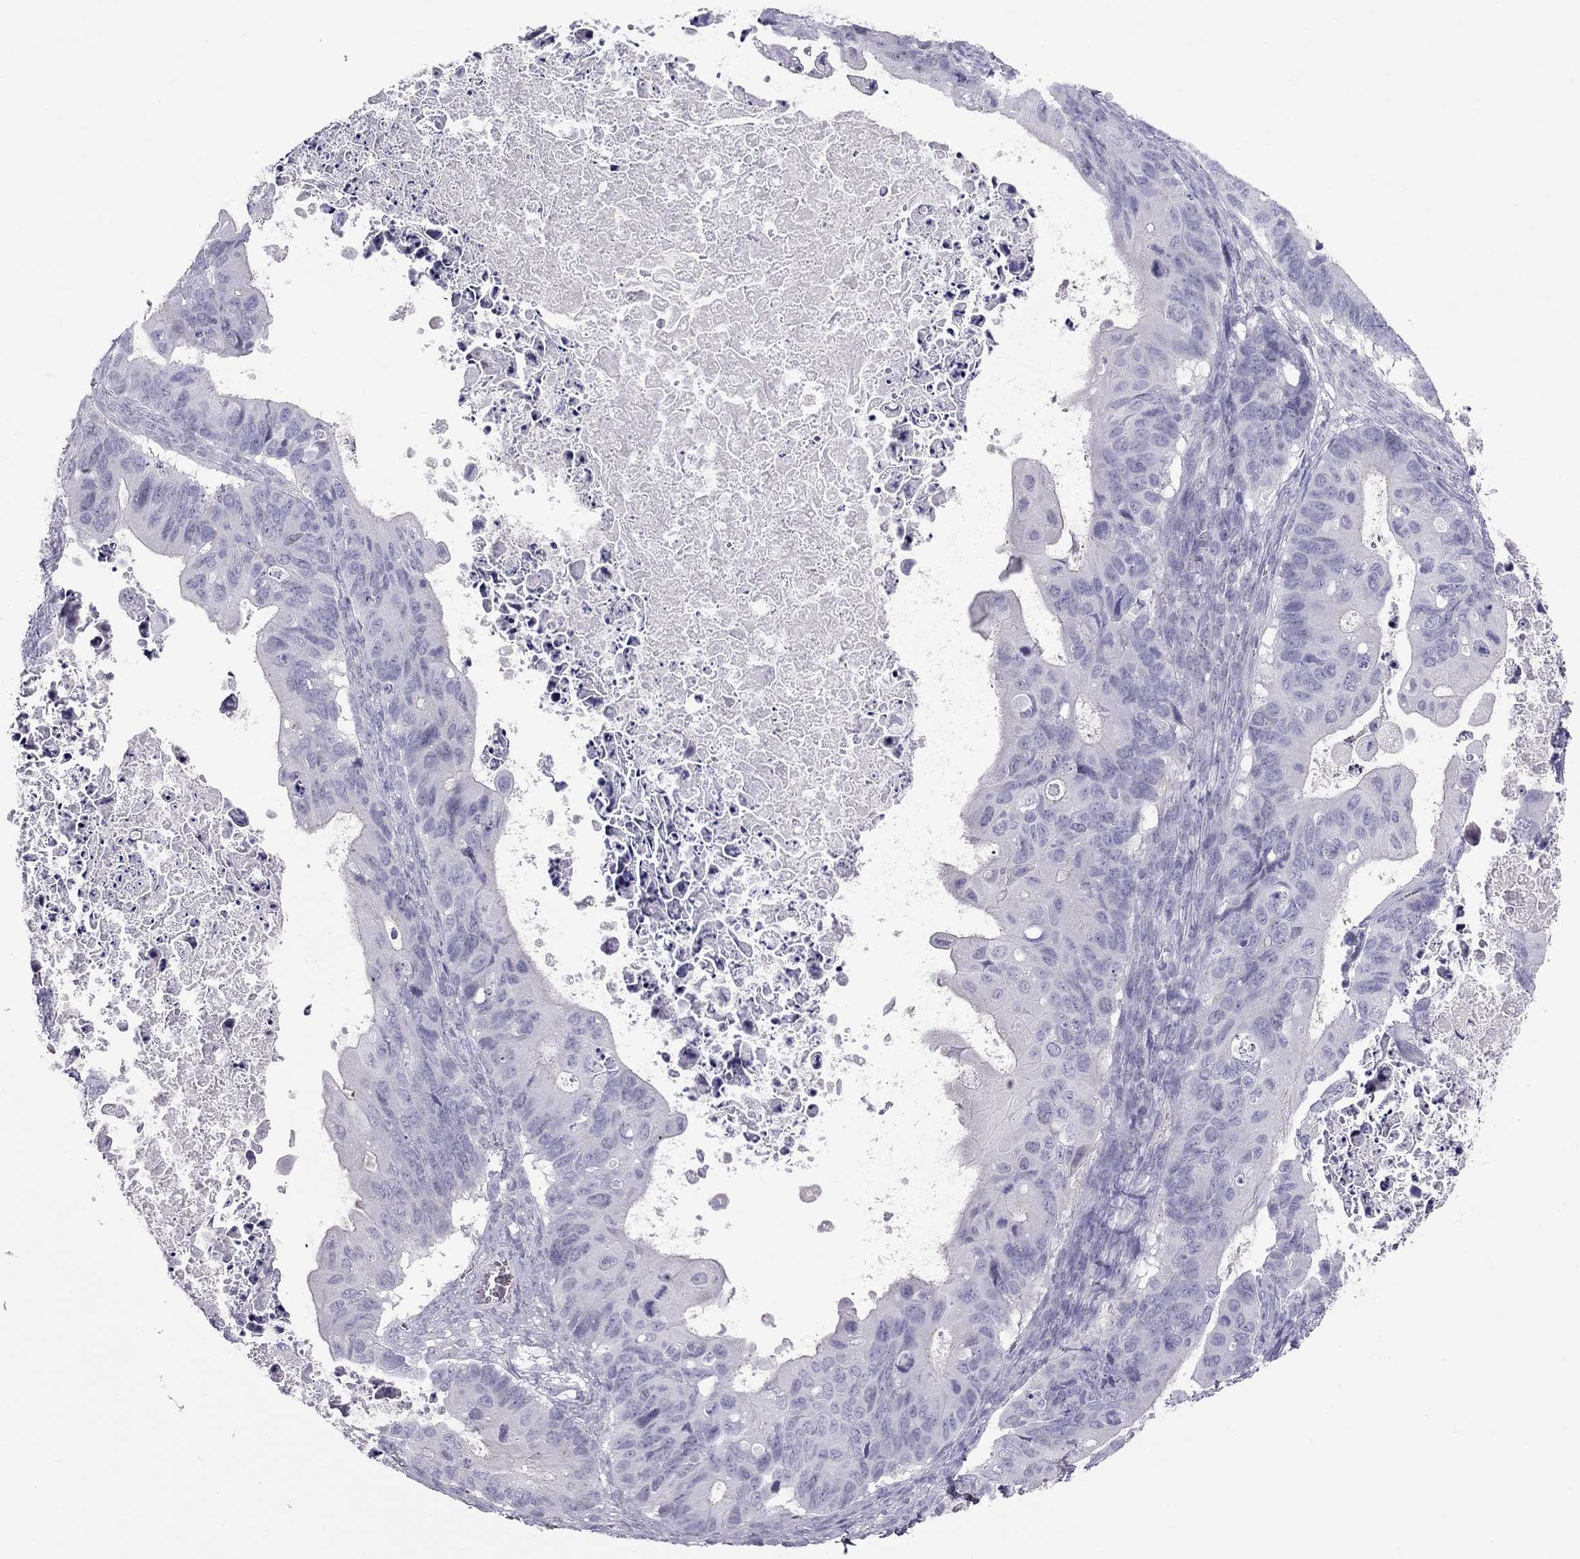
{"staining": {"intensity": "negative", "quantity": "none", "location": "none"}, "tissue": "ovarian cancer", "cell_type": "Tumor cells", "image_type": "cancer", "snomed": [{"axis": "morphology", "description": "Cystadenocarcinoma, mucinous, NOS"}, {"axis": "topography", "description": "Ovary"}], "caption": "This is an immunohistochemistry photomicrograph of human ovarian cancer. There is no positivity in tumor cells.", "gene": "TEX14", "patient": {"sex": "female", "age": 64}}